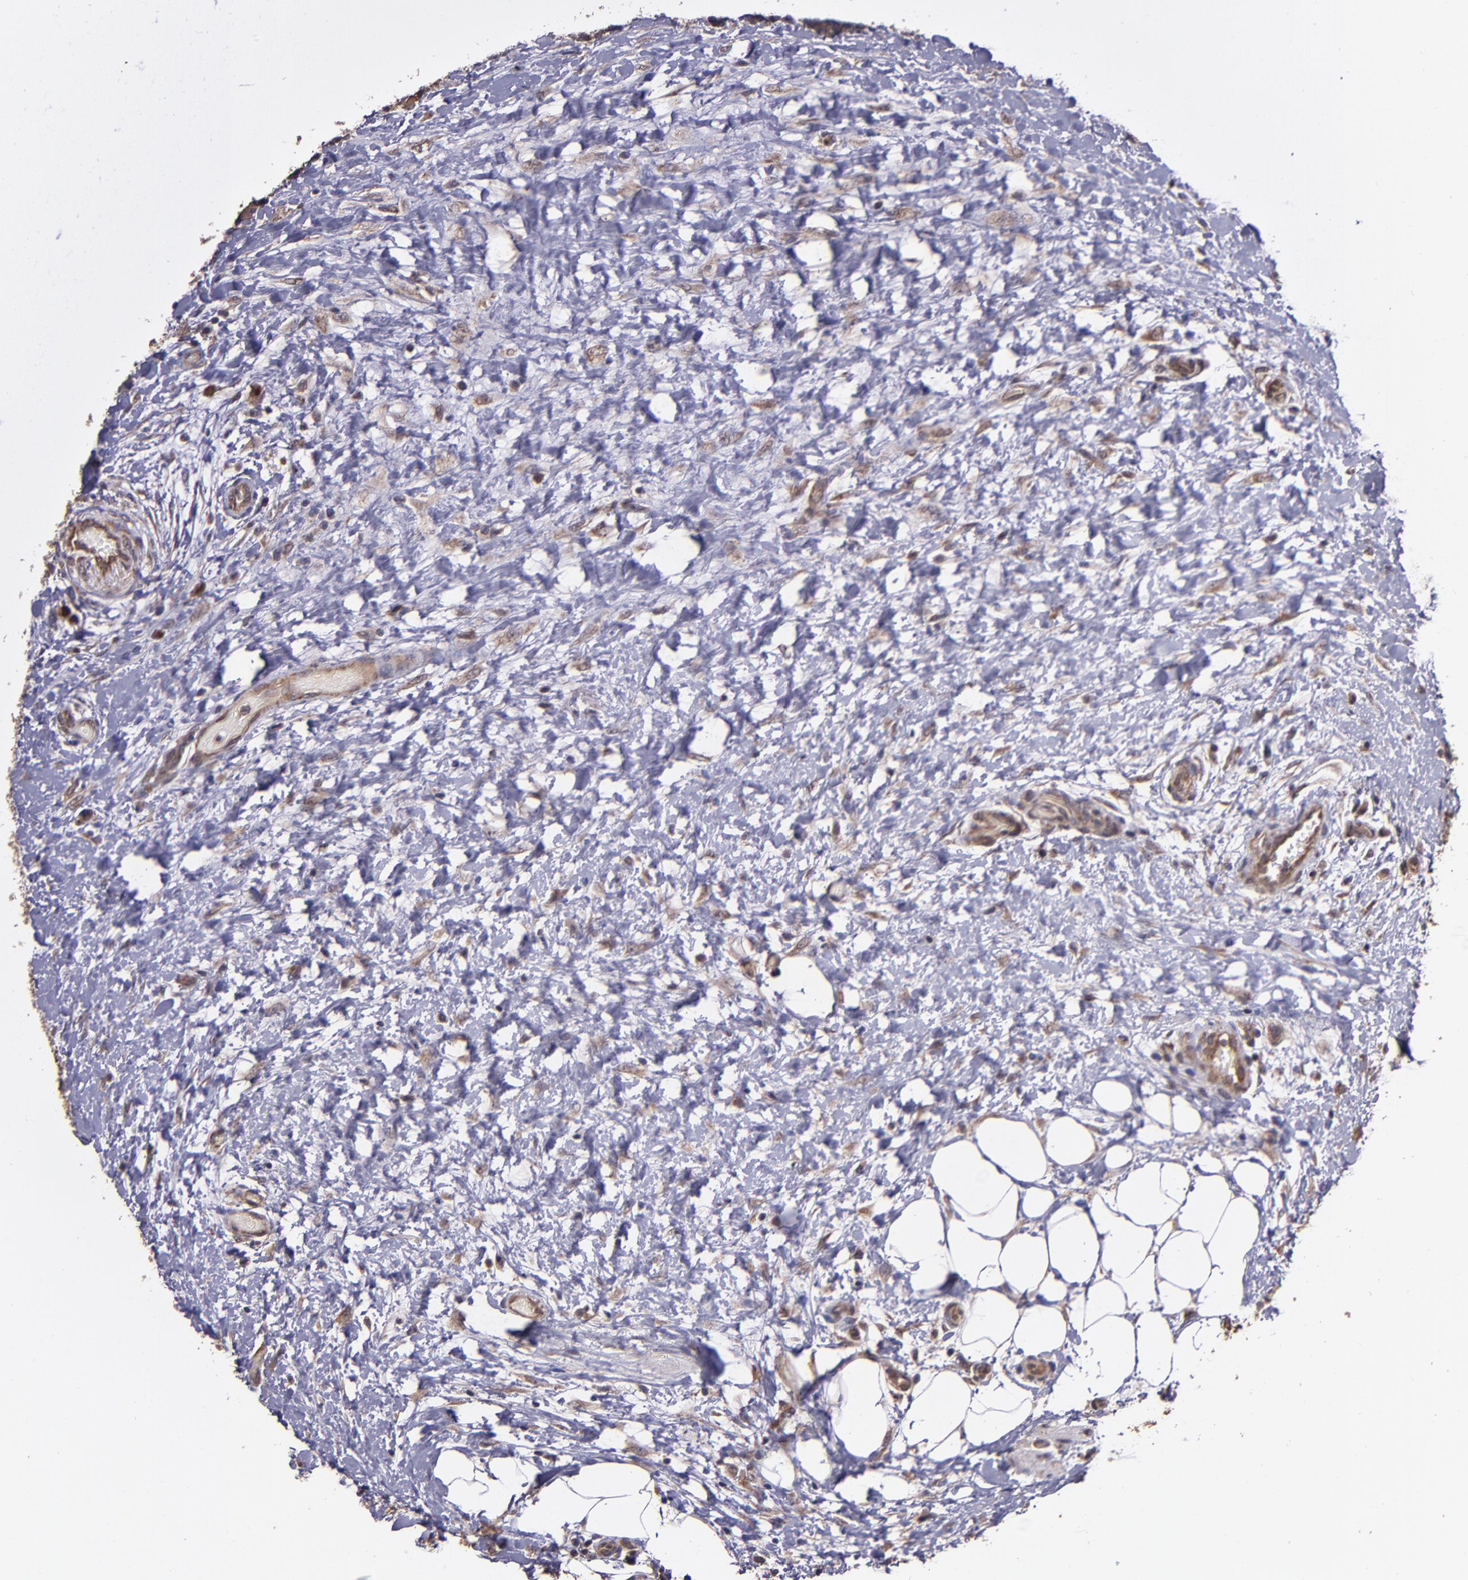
{"staining": {"intensity": "moderate", "quantity": "25%-75%", "location": "cytoplasmic/membranous"}, "tissue": "lymphoma", "cell_type": "Tumor cells", "image_type": "cancer", "snomed": [{"axis": "morphology", "description": "Malignant lymphoma, non-Hodgkin's type, Low grade"}, {"axis": "topography", "description": "Lymph node"}], "caption": "A brown stain highlights moderate cytoplasmic/membranous expression of a protein in human low-grade malignant lymphoma, non-Hodgkin's type tumor cells.", "gene": "USP51", "patient": {"sex": "female", "age": 76}}